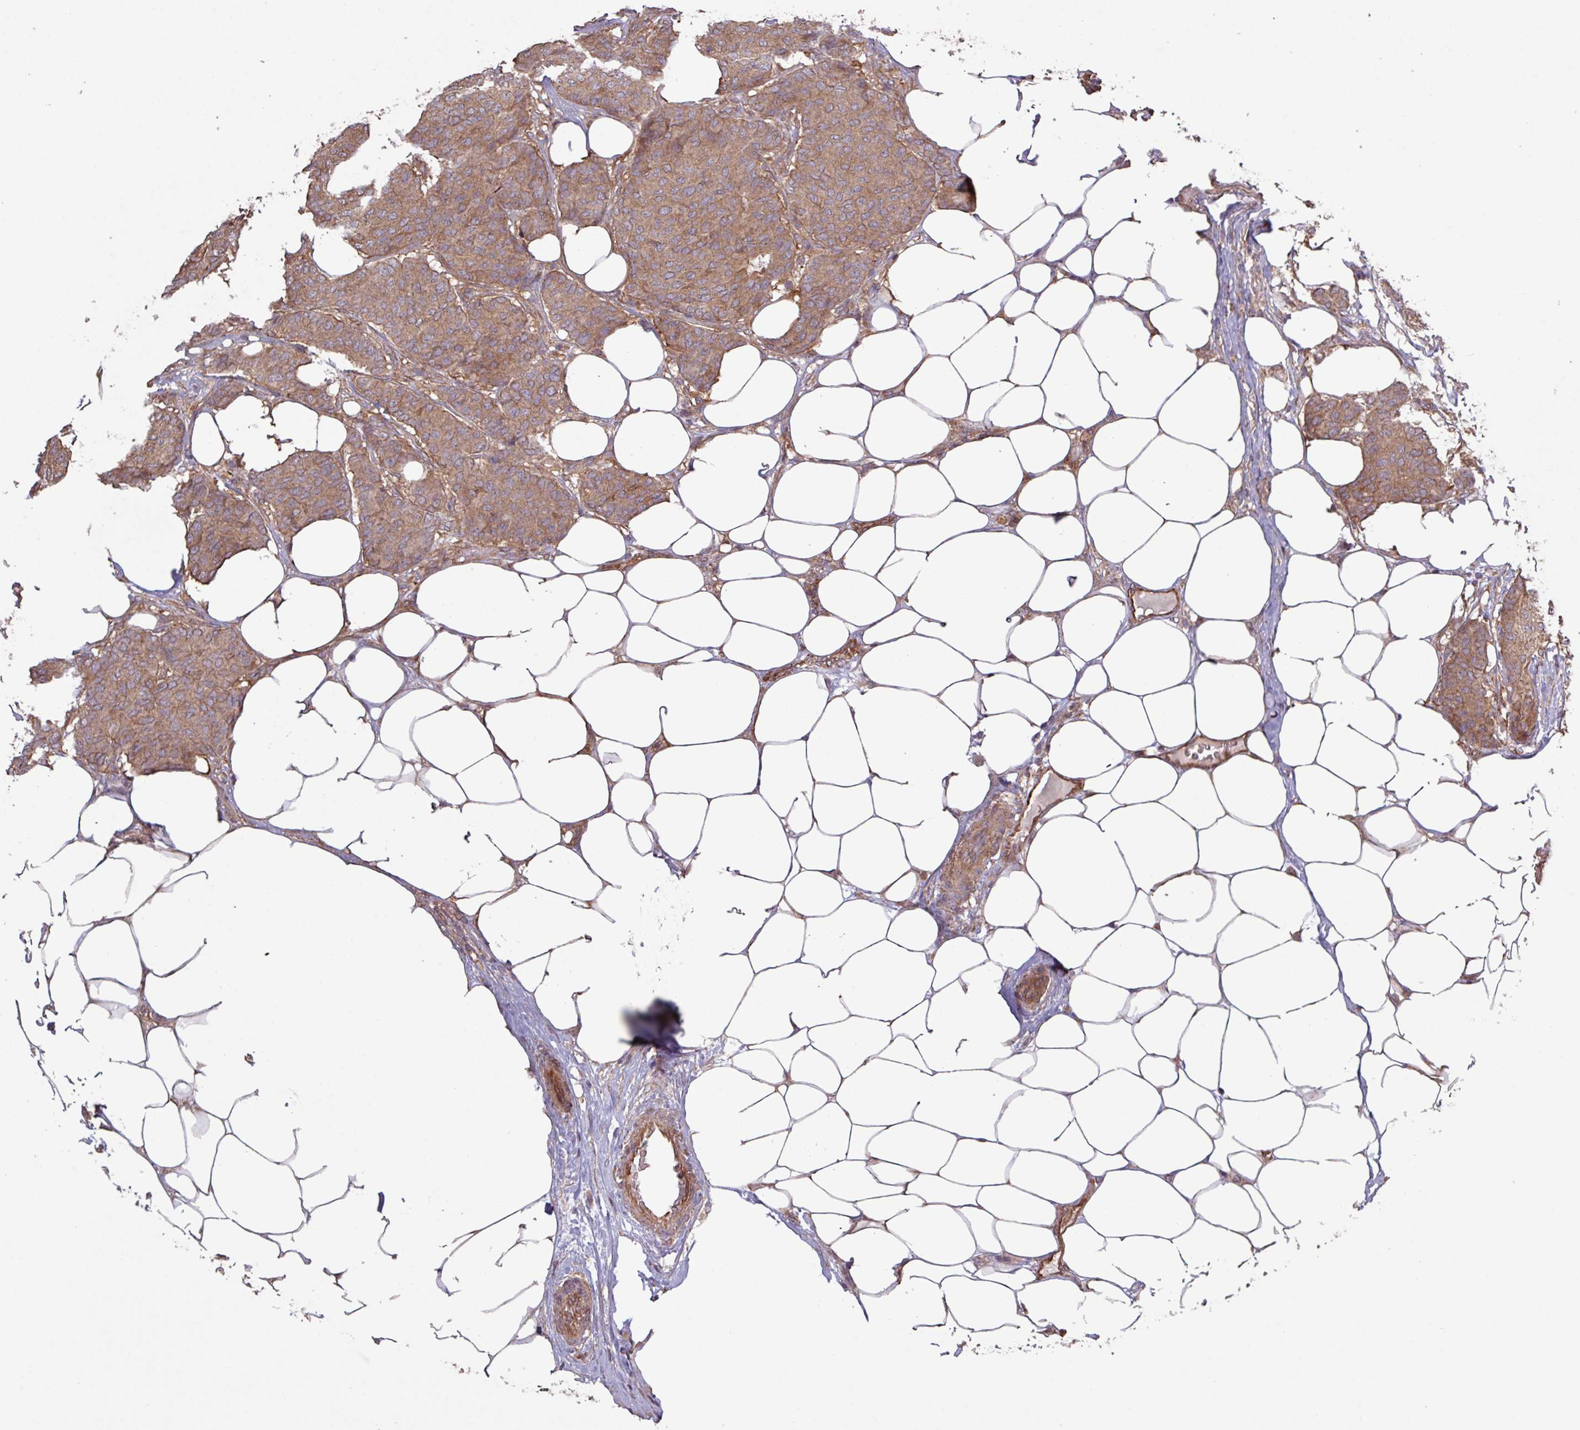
{"staining": {"intensity": "moderate", "quantity": ">75%", "location": "cytoplasmic/membranous"}, "tissue": "breast cancer", "cell_type": "Tumor cells", "image_type": "cancer", "snomed": [{"axis": "morphology", "description": "Duct carcinoma"}, {"axis": "topography", "description": "Breast"}], "caption": "Breast infiltrating ductal carcinoma stained with a protein marker exhibits moderate staining in tumor cells.", "gene": "TRABD2A", "patient": {"sex": "female", "age": 75}}